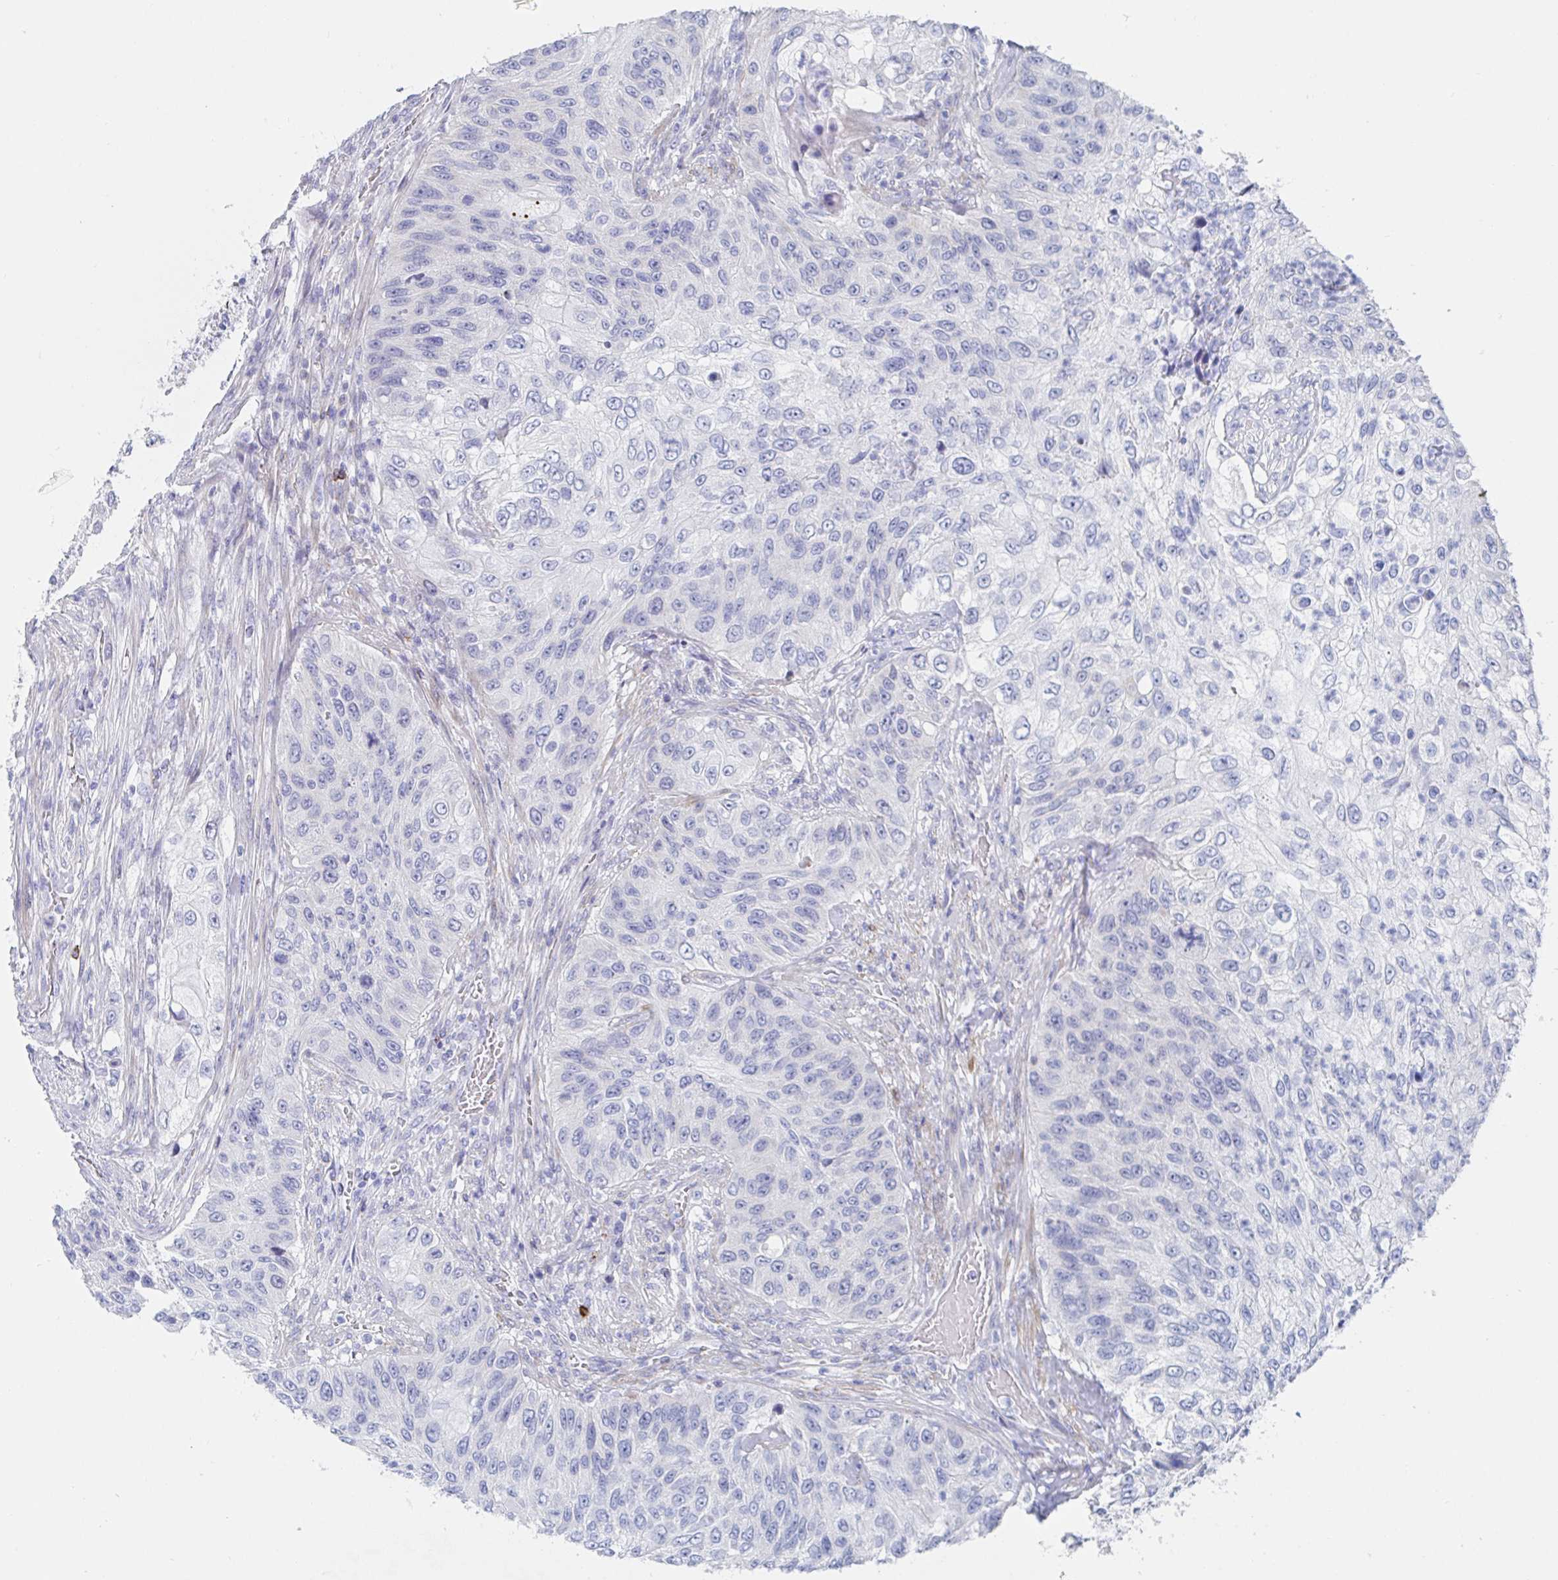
{"staining": {"intensity": "negative", "quantity": "none", "location": "none"}, "tissue": "urothelial cancer", "cell_type": "Tumor cells", "image_type": "cancer", "snomed": [{"axis": "morphology", "description": "Urothelial carcinoma, High grade"}, {"axis": "topography", "description": "Urinary bladder"}], "caption": "Tumor cells show no significant expression in urothelial cancer. (Immunohistochemistry (ihc), brightfield microscopy, high magnification).", "gene": "PACSIN1", "patient": {"sex": "female", "age": 60}}